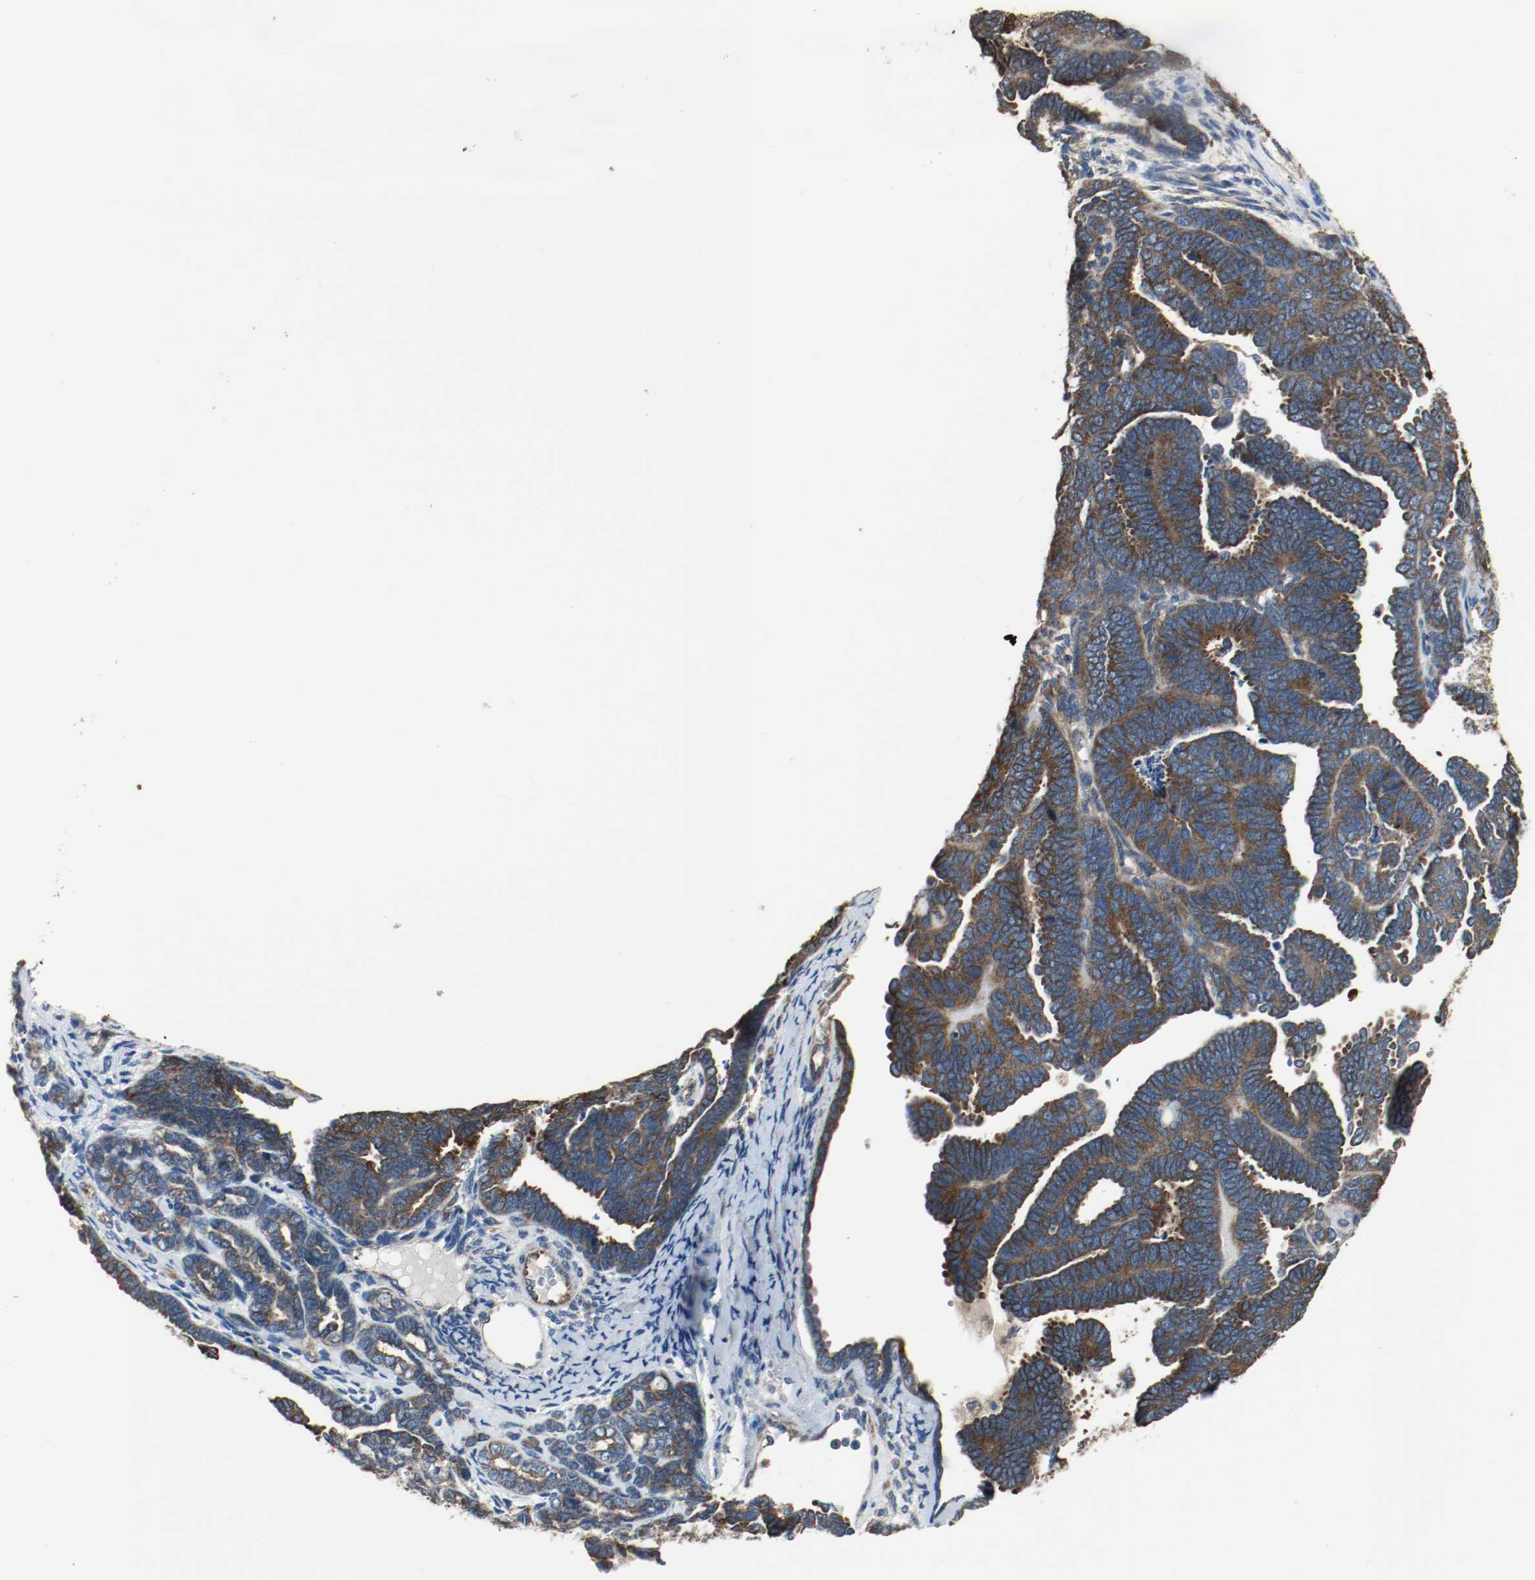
{"staining": {"intensity": "moderate", "quantity": ">75%", "location": "cytoplasmic/membranous"}, "tissue": "endometrial cancer", "cell_type": "Tumor cells", "image_type": "cancer", "snomed": [{"axis": "morphology", "description": "Neoplasm, malignant, NOS"}, {"axis": "topography", "description": "Endometrium"}], "caption": "A medium amount of moderate cytoplasmic/membranous staining is identified in approximately >75% of tumor cells in malignant neoplasm (endometrial) tissue.", "gene": "TUBA3D", "patient": {"sex": "female", "age": 74}}